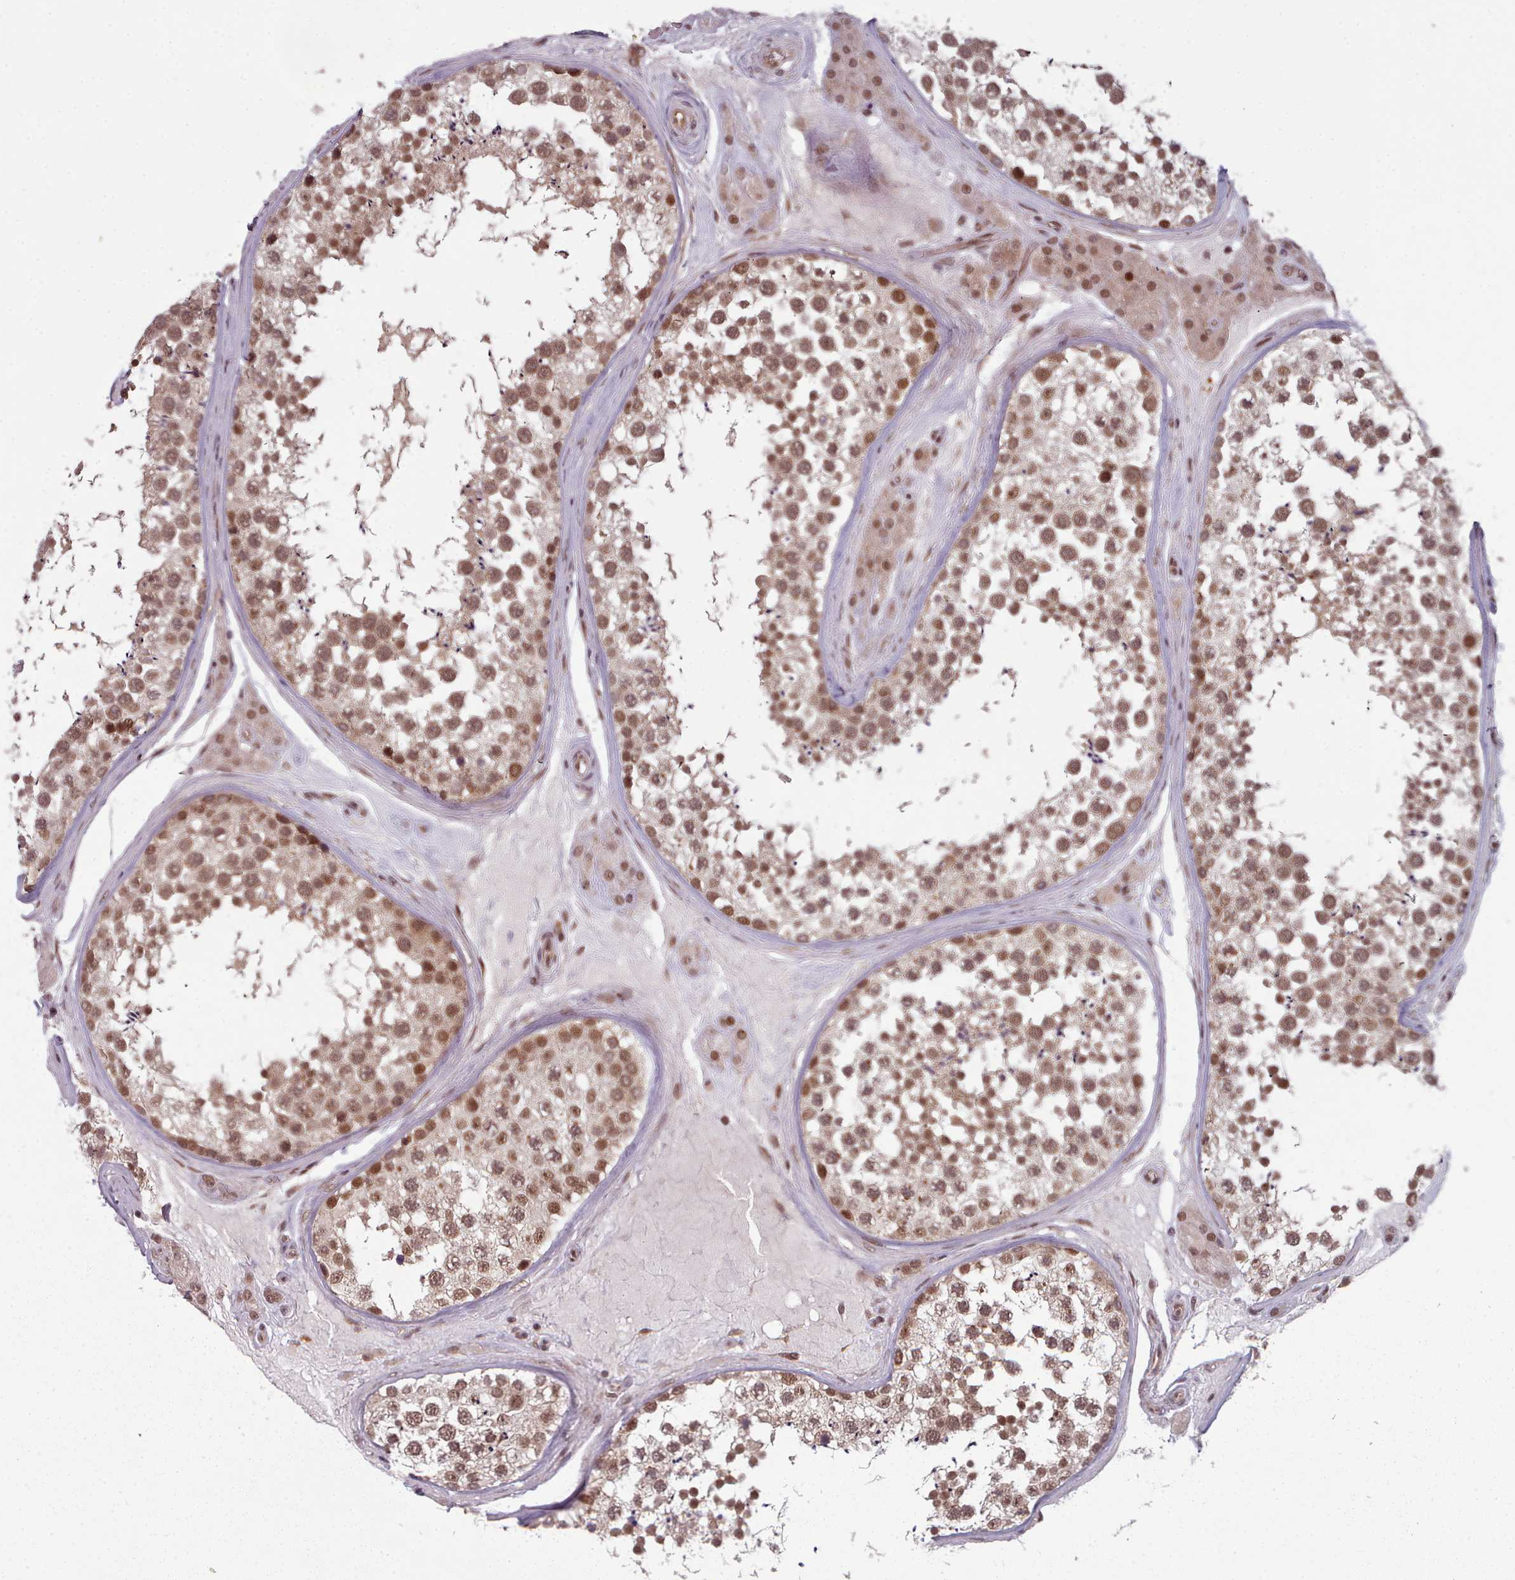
{"staining": {"intensity": "moderate", "quantity": ">75%", "location": "cytoplasmic/membranous,nuclear"}, "tissue": "testis", "cell_type": "Cells in seminiferous ducts", "image_type": "normal", "snomed": [{"axis": "morphology", "description": "Normal tissue, NOS"}, {"axis": "topography", "description": "Testis"}], "caption": "The immunohistochemical stain highlights moderate cytoplasmic/membranous,nuclear staining in cells in seminiferous ducts of benign testis.", "gene": "DHX8", "patient": {"sex": "male", "age": 46}}